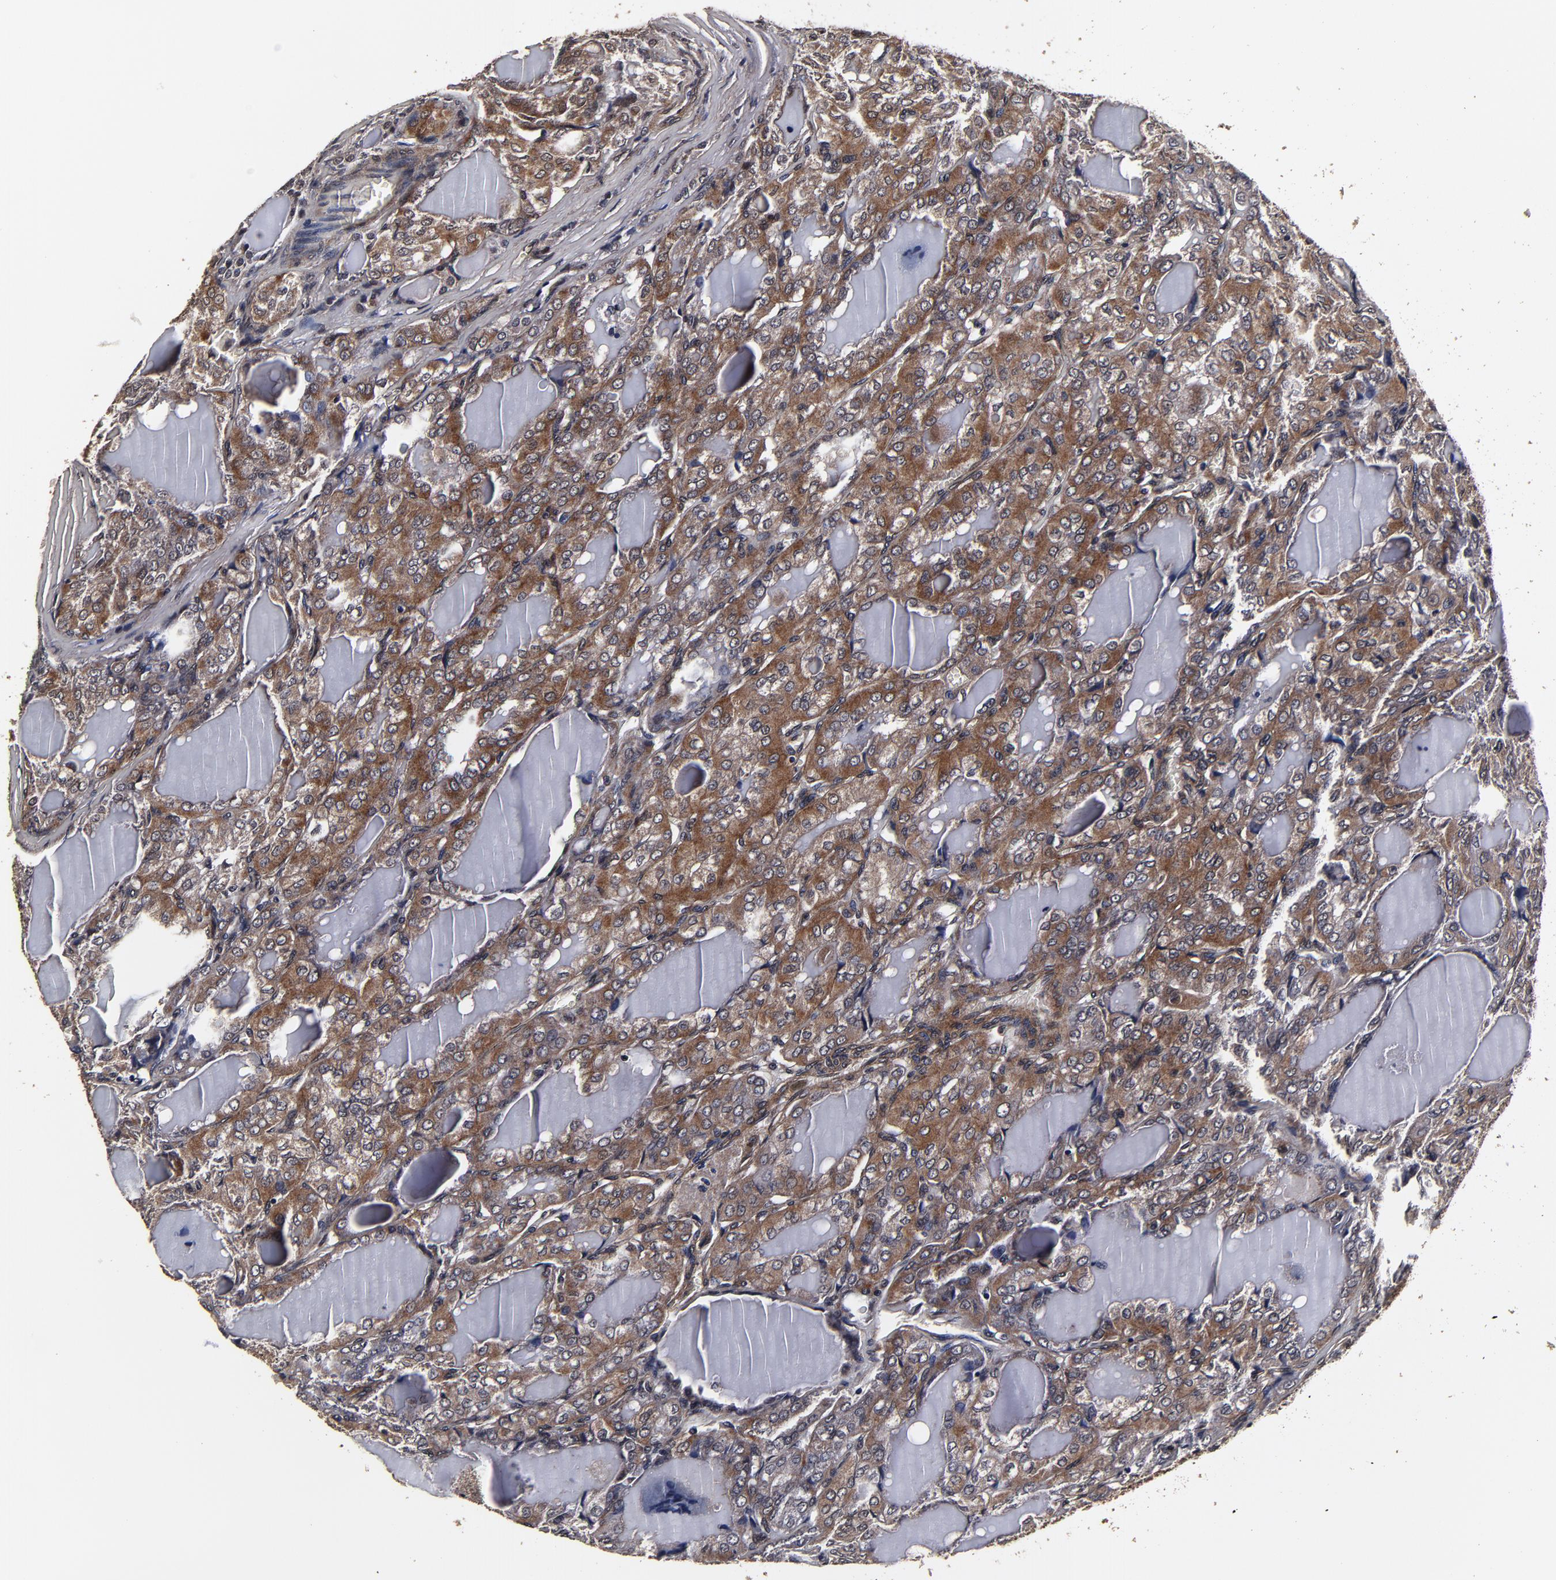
{"staining": {"intensity": "moderate", "quantity": ">75%", "location": "cytoplasmic/membranous"}, "tissue": "thyroid cancer", "cell_type": "Tumor cells", "image_type": "cancer", "snomed": [{"axis": "morphology", "description": "Papillary adenocarcinoma, NOS"}, {"axis": "topography", "description": "Thyroid gland"}], "caption": "Papillary adenocarcinoma (thyroid) tissue demonstrates moderate cytoplasmic/membranous positivity in approximately >75% of tumor cells, visualized by immunohistochemistry.", "gene": "MMP15", "patient": {"sex": "male", "age": 20}}